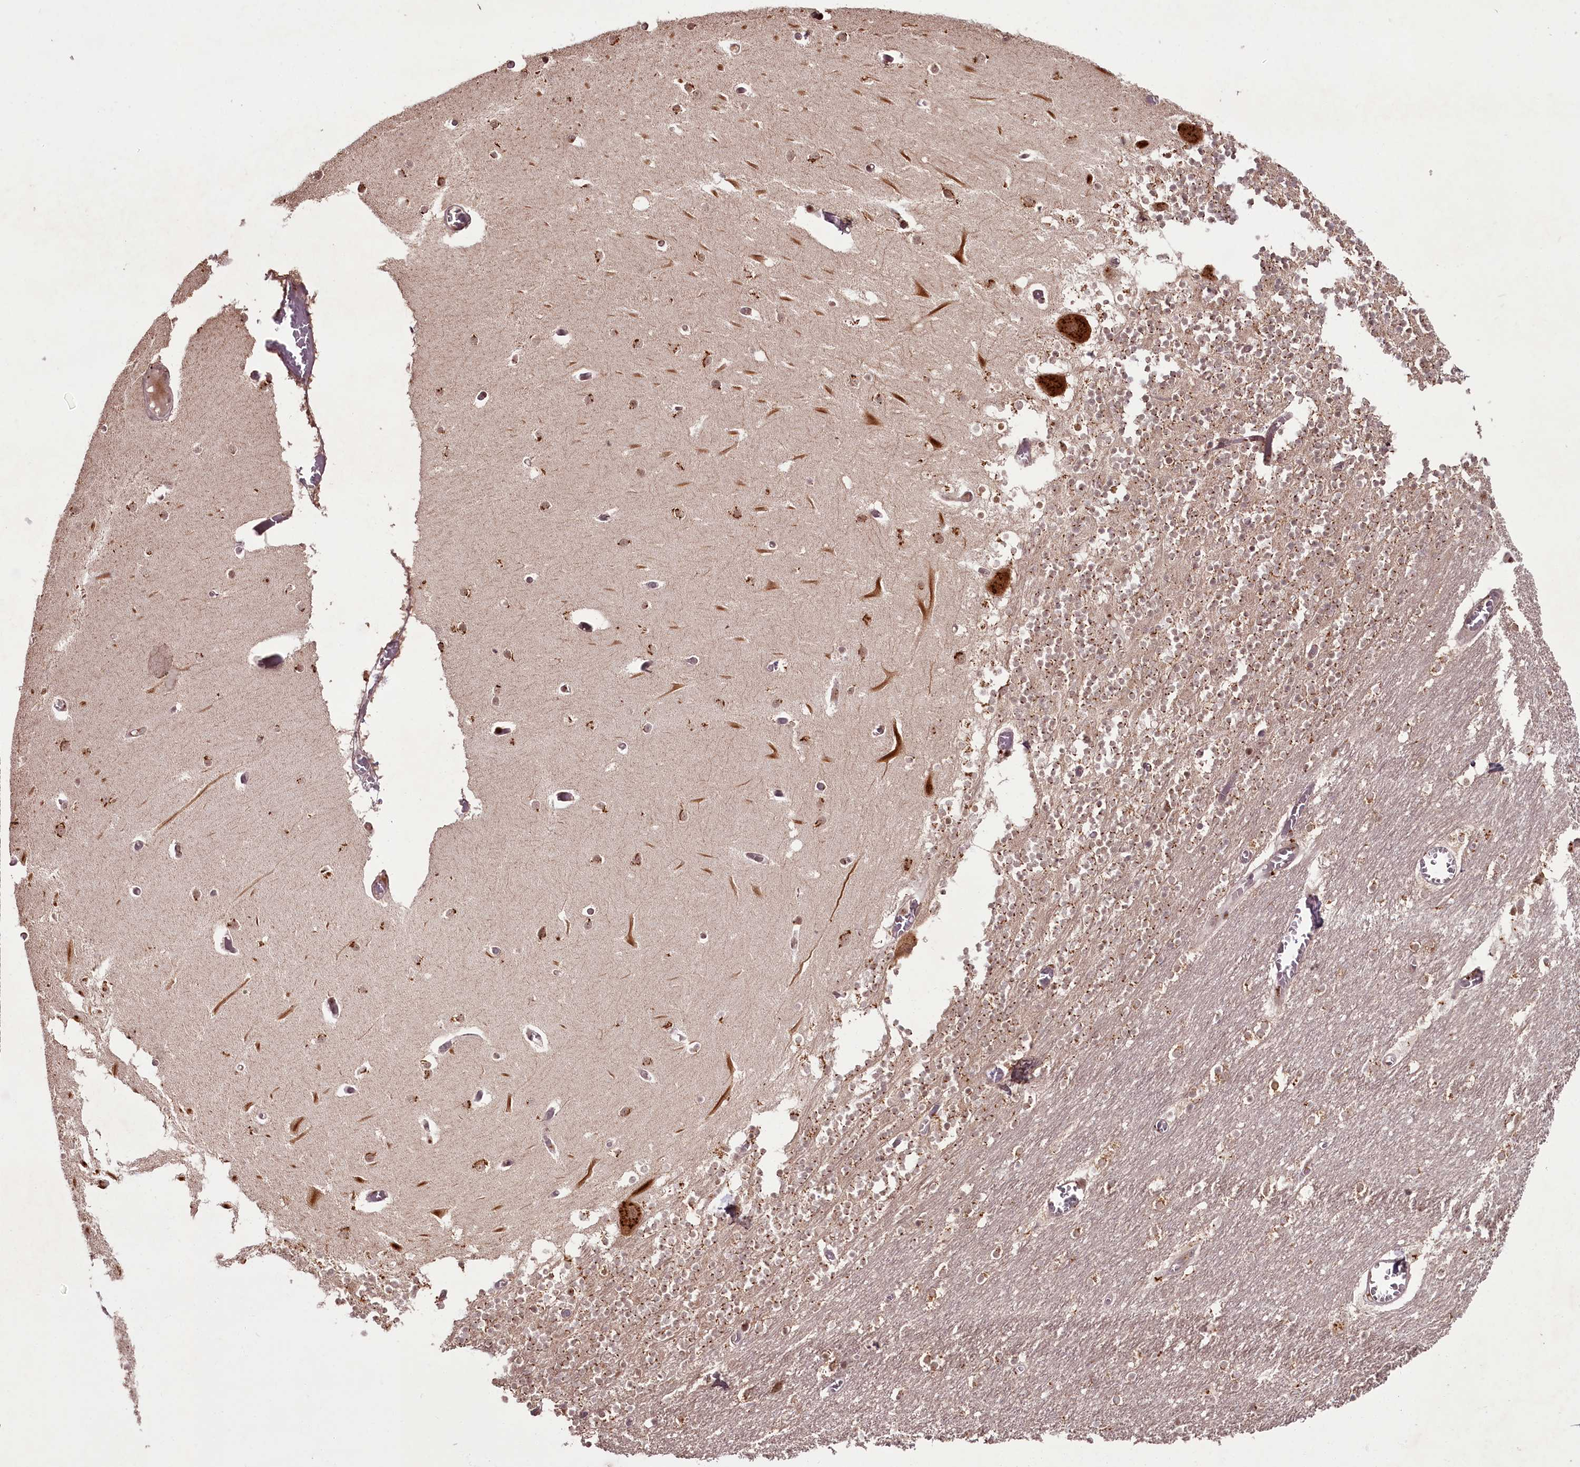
{"staining": {"intensity": "moderate", "quantity": ">75%", "location": "cytoplasmic/membranous"}, "tissue": "cerebellum", "cell_type": "Cells in granular layer", "image_type": "normal", "snomed": [{"axis": "morphology", "description": "Normal tissue, NOS"}, {"axis": "topography", "description": "Cerebellum"}], "caption": "Benign cerebellum demonstrates moderate cytoplasmic/membranous positivity in approximately >75% of cells in granular layer.", "gene": "CEP83", "patient": {"sex": "female", "age": 28}}